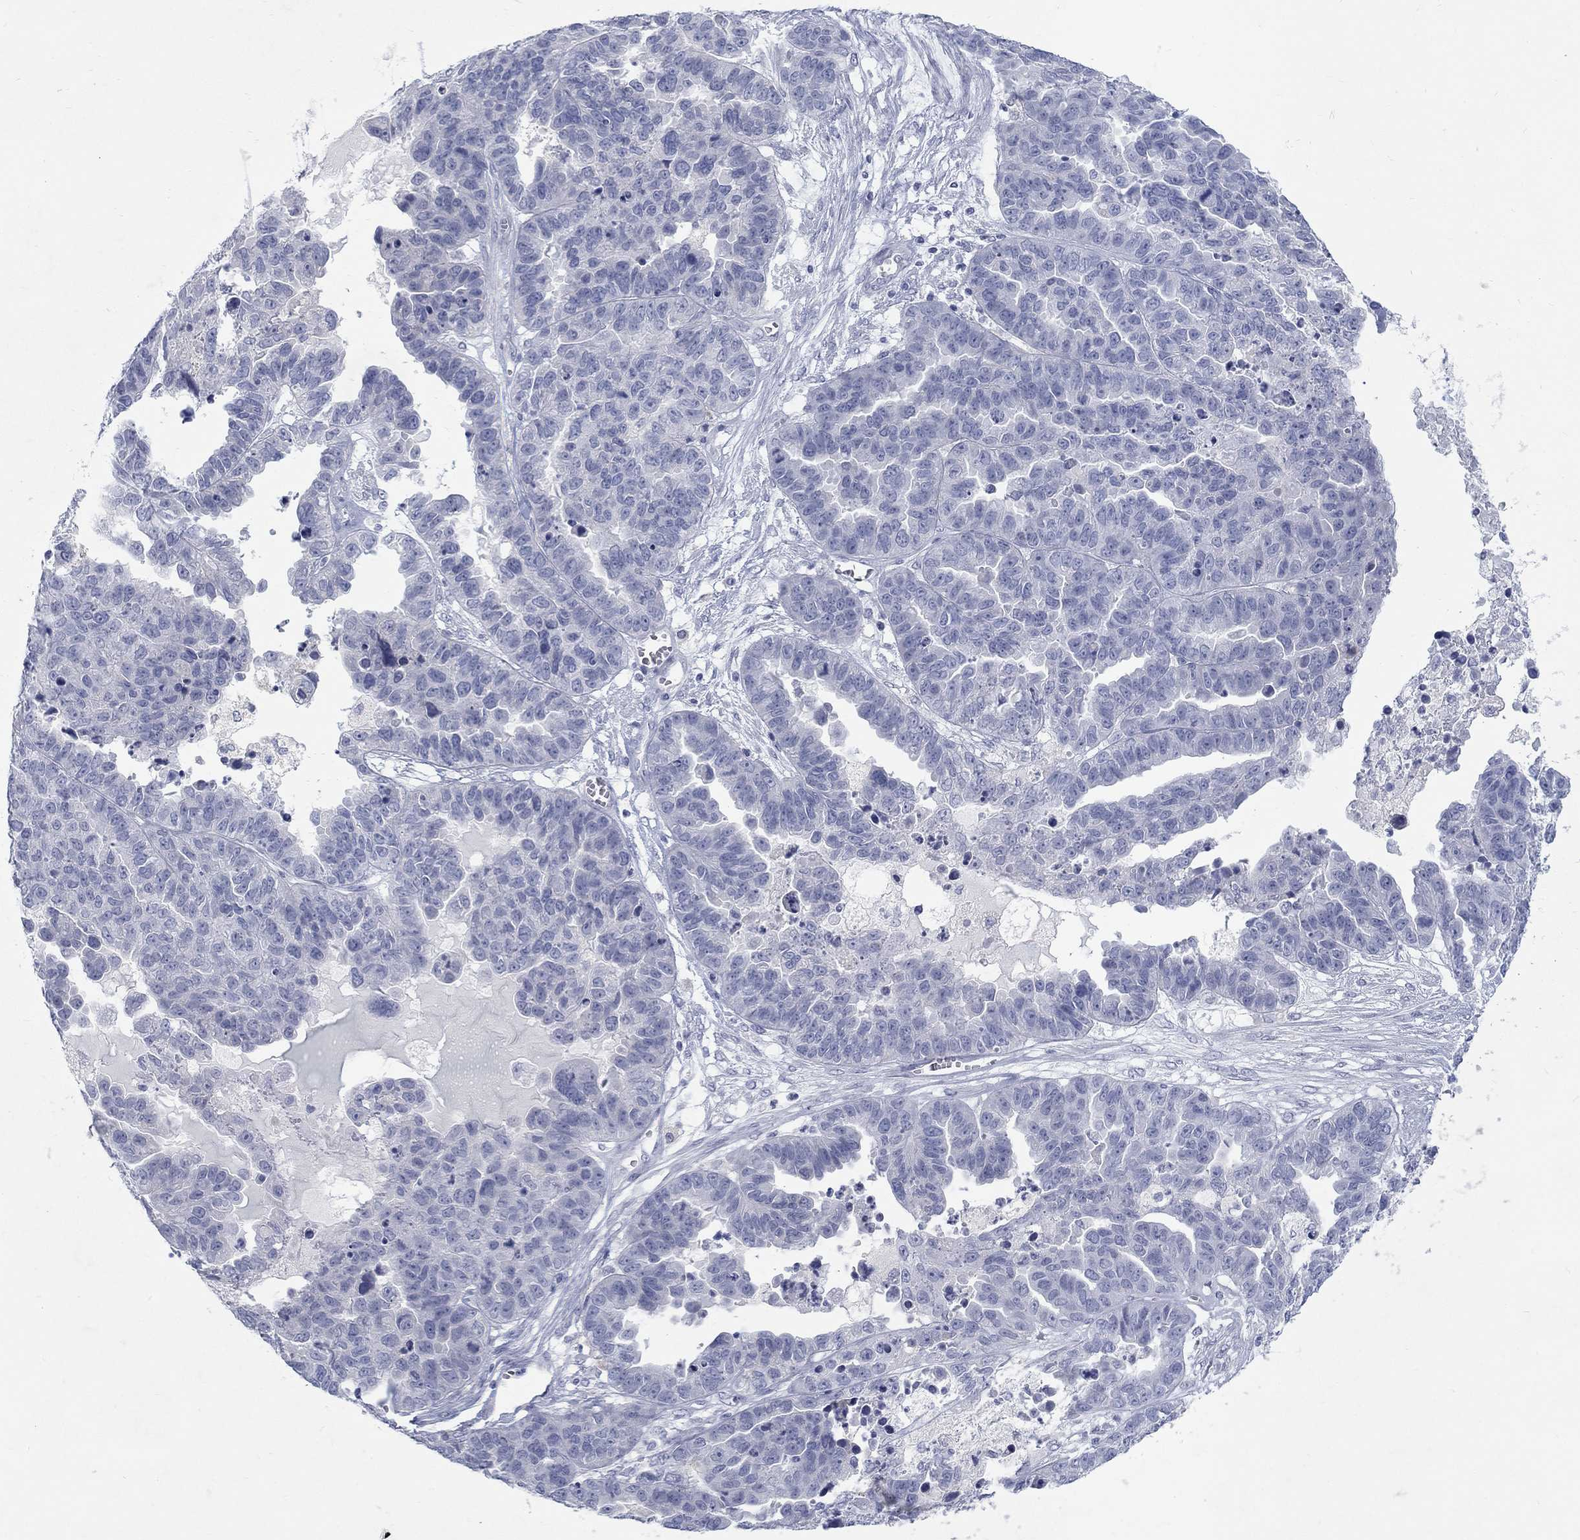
{"staining": {"intensity": "negative", "quantity": "none", "location": "none"}, "tissue": "ovarian cancer", "cell_type": "Tumor cells", "image_type": "cancer", "snomed": [{"axis": "morphology", "description": "Cystadenocarcinoma, serous, NOS"}, {"axis": "topography", "description": "Ovary"}], "caption": "Image shows no significant protein staining in tumor cells of ovarian cancer (serous cystadenocarcinoma).", "gene": "RFTN2", "patient": {"sex": "female", "age": 87}}